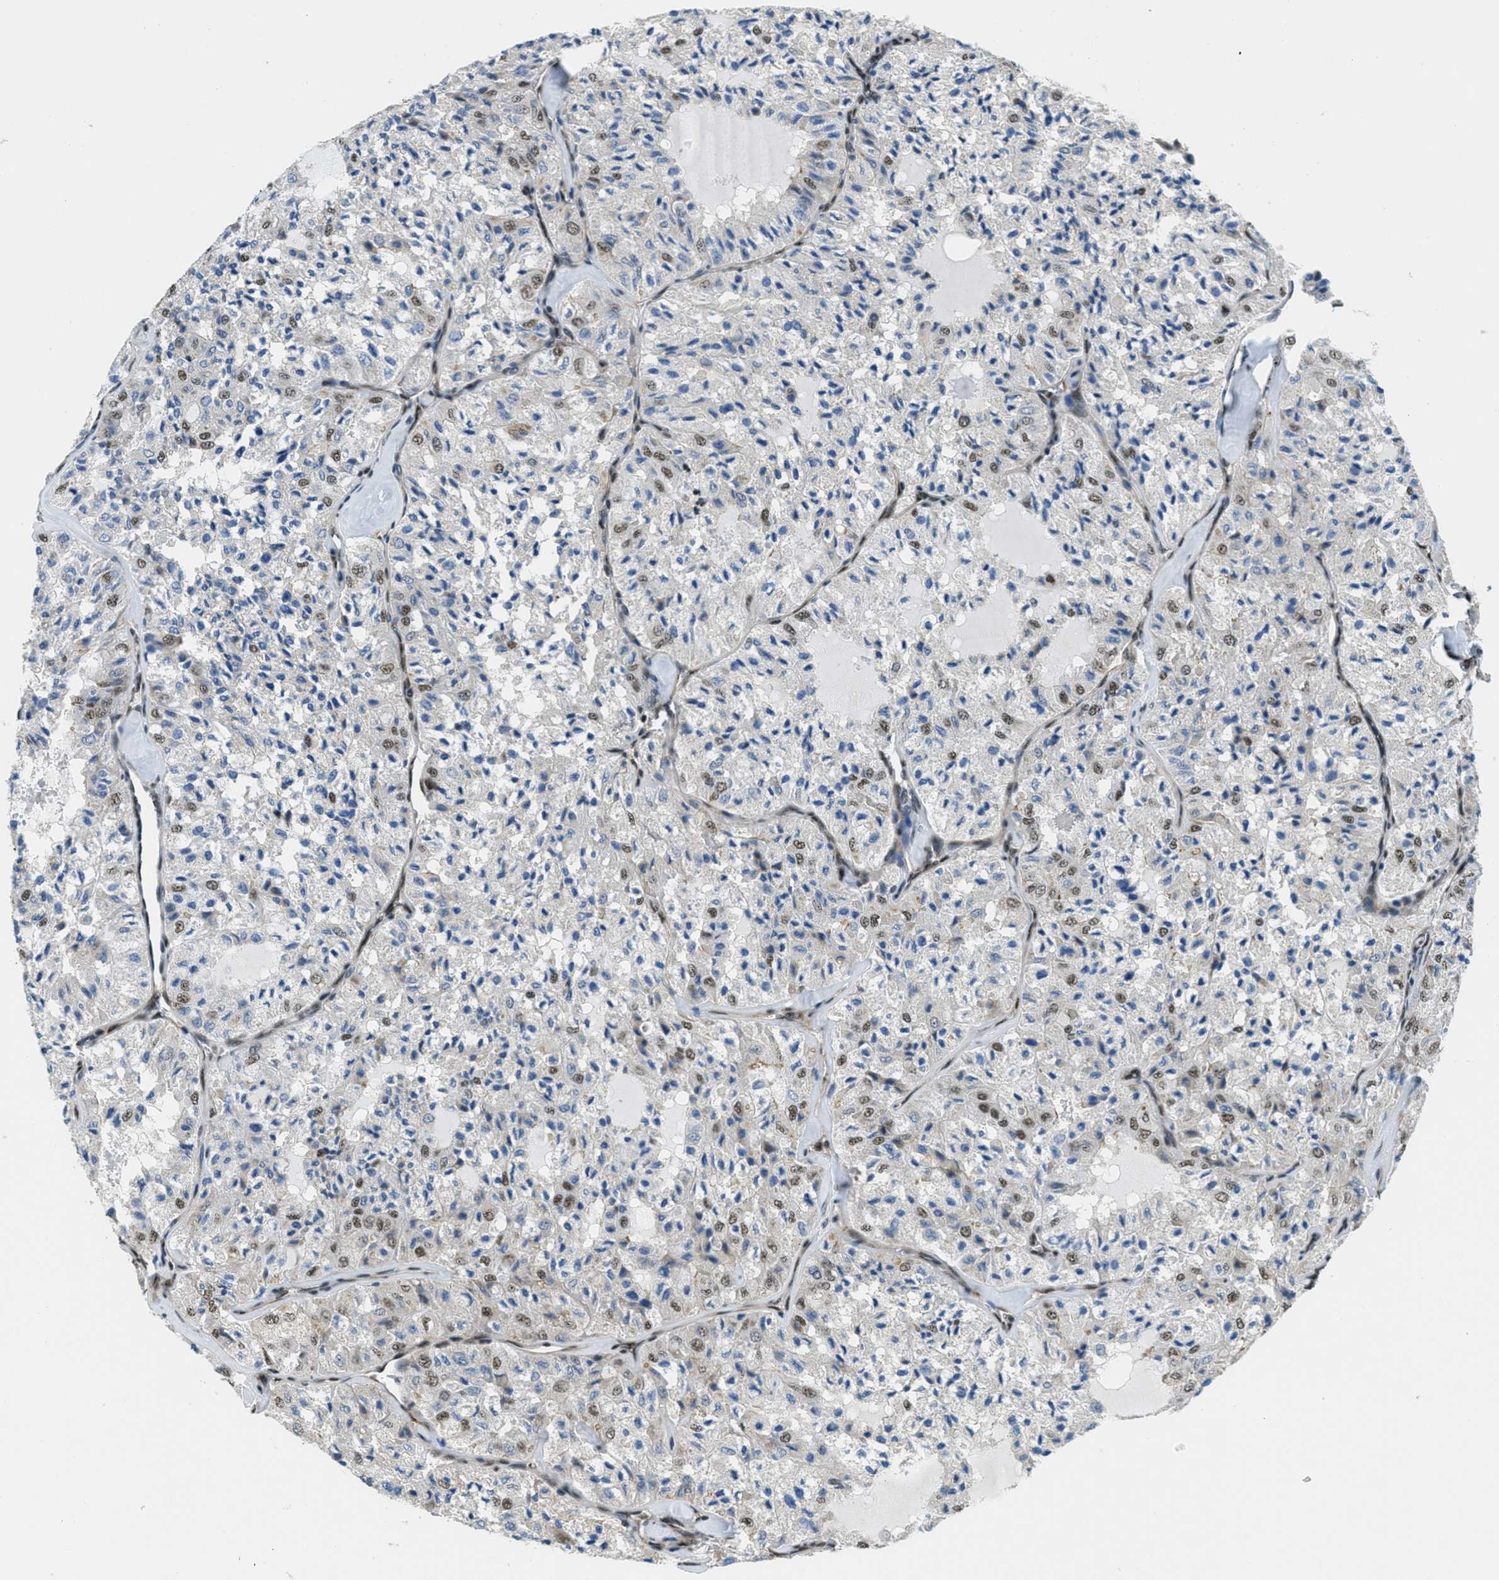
{"staining": {"intensity": "moderate", "quantity": "25%-75%", "location": "nuclear"}, "tissue": "thyroid cancer", "cell_type": "Tumor cells", "image_type": "cancer", "snomed": [{"axis": "morphology", "description": "Follicular adenoma carcinoma, NOS"}, {"axis": "topography", "description": "Thyroid gland"}], "caption": "Human follicular adenoma carcinoma (thyroid) stained with a brown dye exhibits moderate nuclear positive positivity in approximately 25%-75% of tumor cells.", "gene": "CFAP36", "patient": {"sex": "male", "age": 75}}